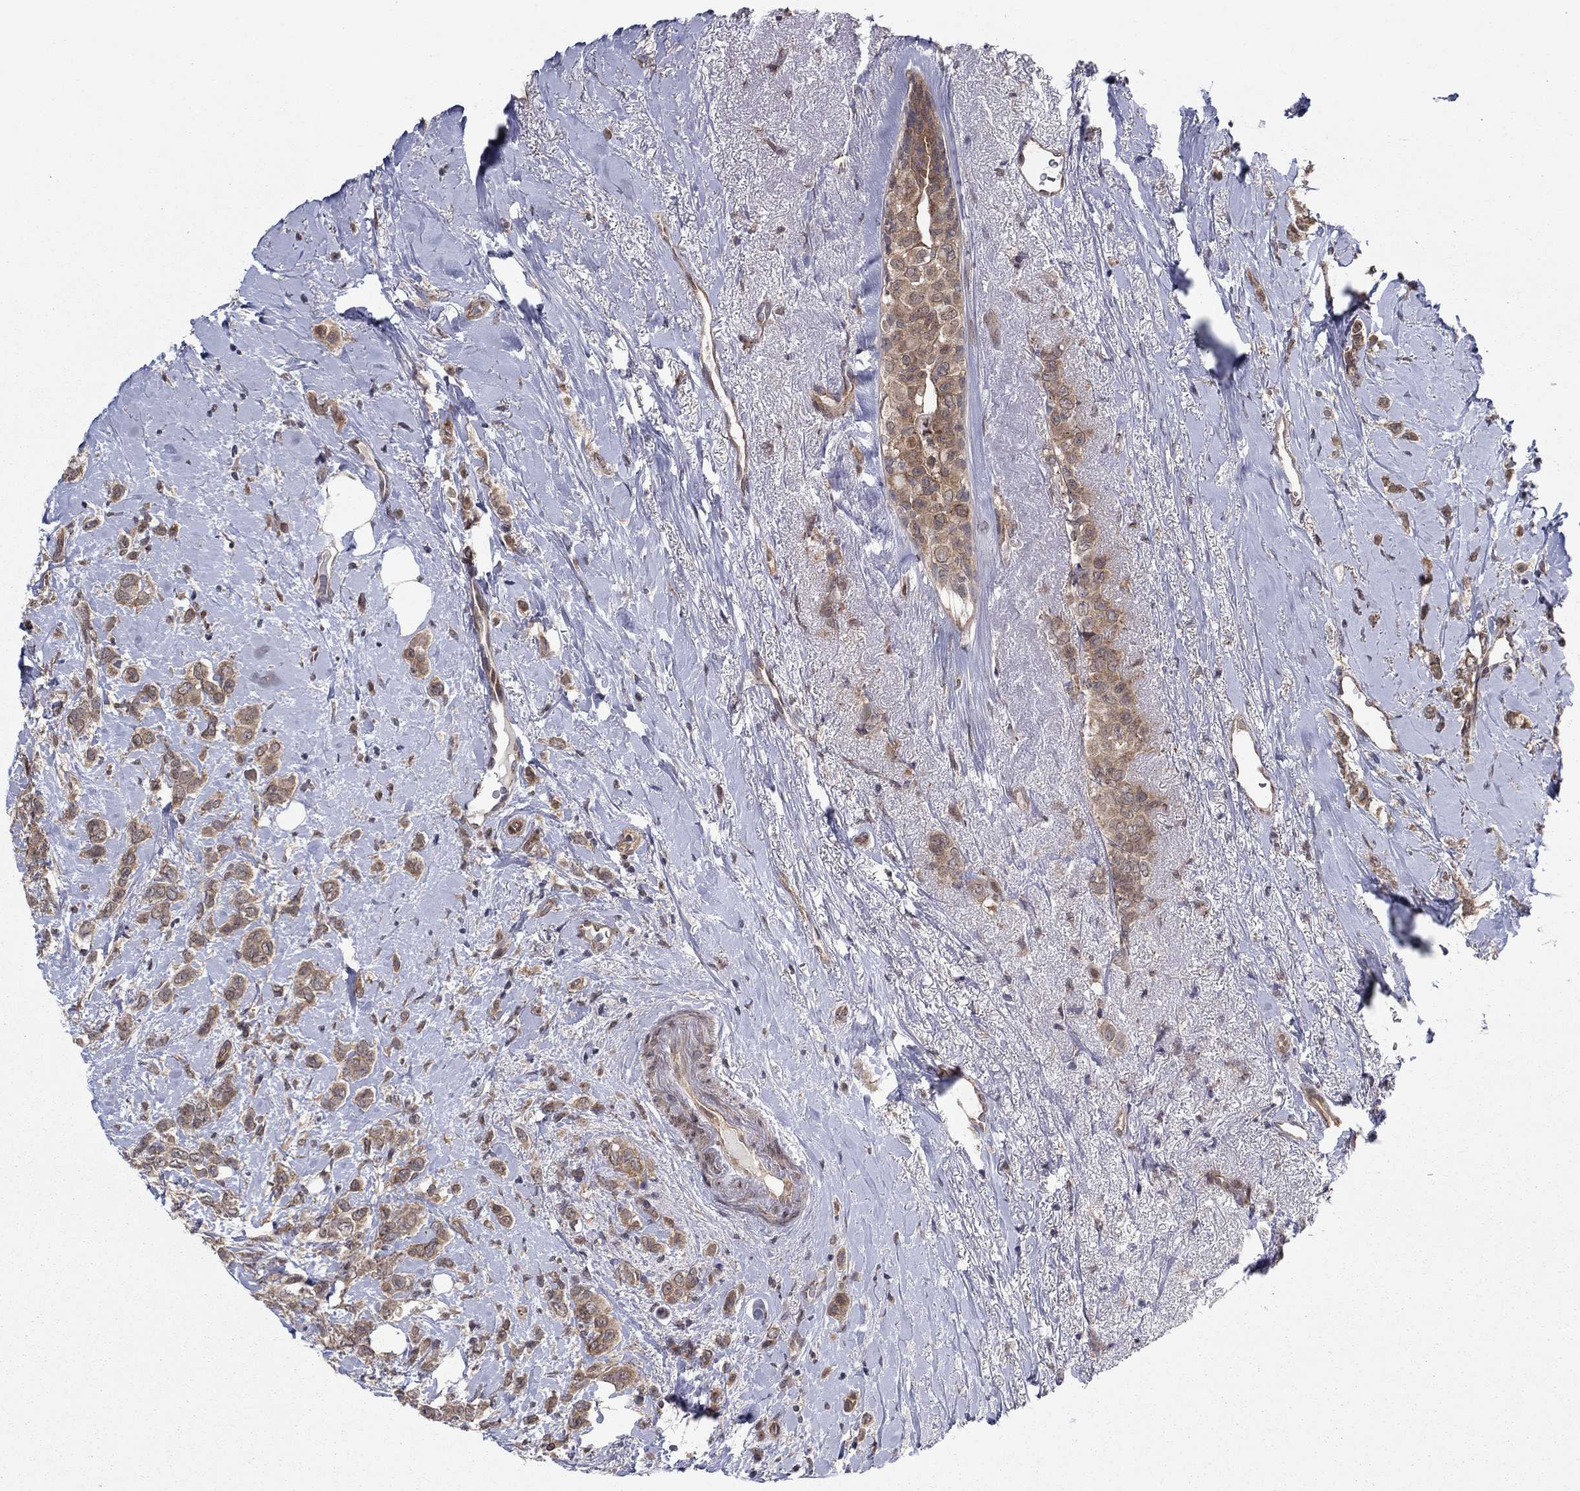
{"staining": {"intensity": "weak", "quantity": ">75%", "location": "cytoplasmic/membranous"}, "tissue": "breast cancer", "cell_type": "Tumor cells", "image_type": "cancer", "snomed": [{"axis": "morphology", "description": "Lobular carcinoma"}, {"axis": "topography", "description": "Breast"}], "caption": "Tumor cells demonstrate low levels of weak cytoplasmic/membranous expression in approximately >75% of cells in breast cancer (lobular carcinoma). The staining was performed using DAB to visualize the protein expression in brown, while the nuclei were stained in blue with hematoxylin (Magnification: 20x).", "gene": "PSMC1", "patient": {"sex": "female", "age": 66}}